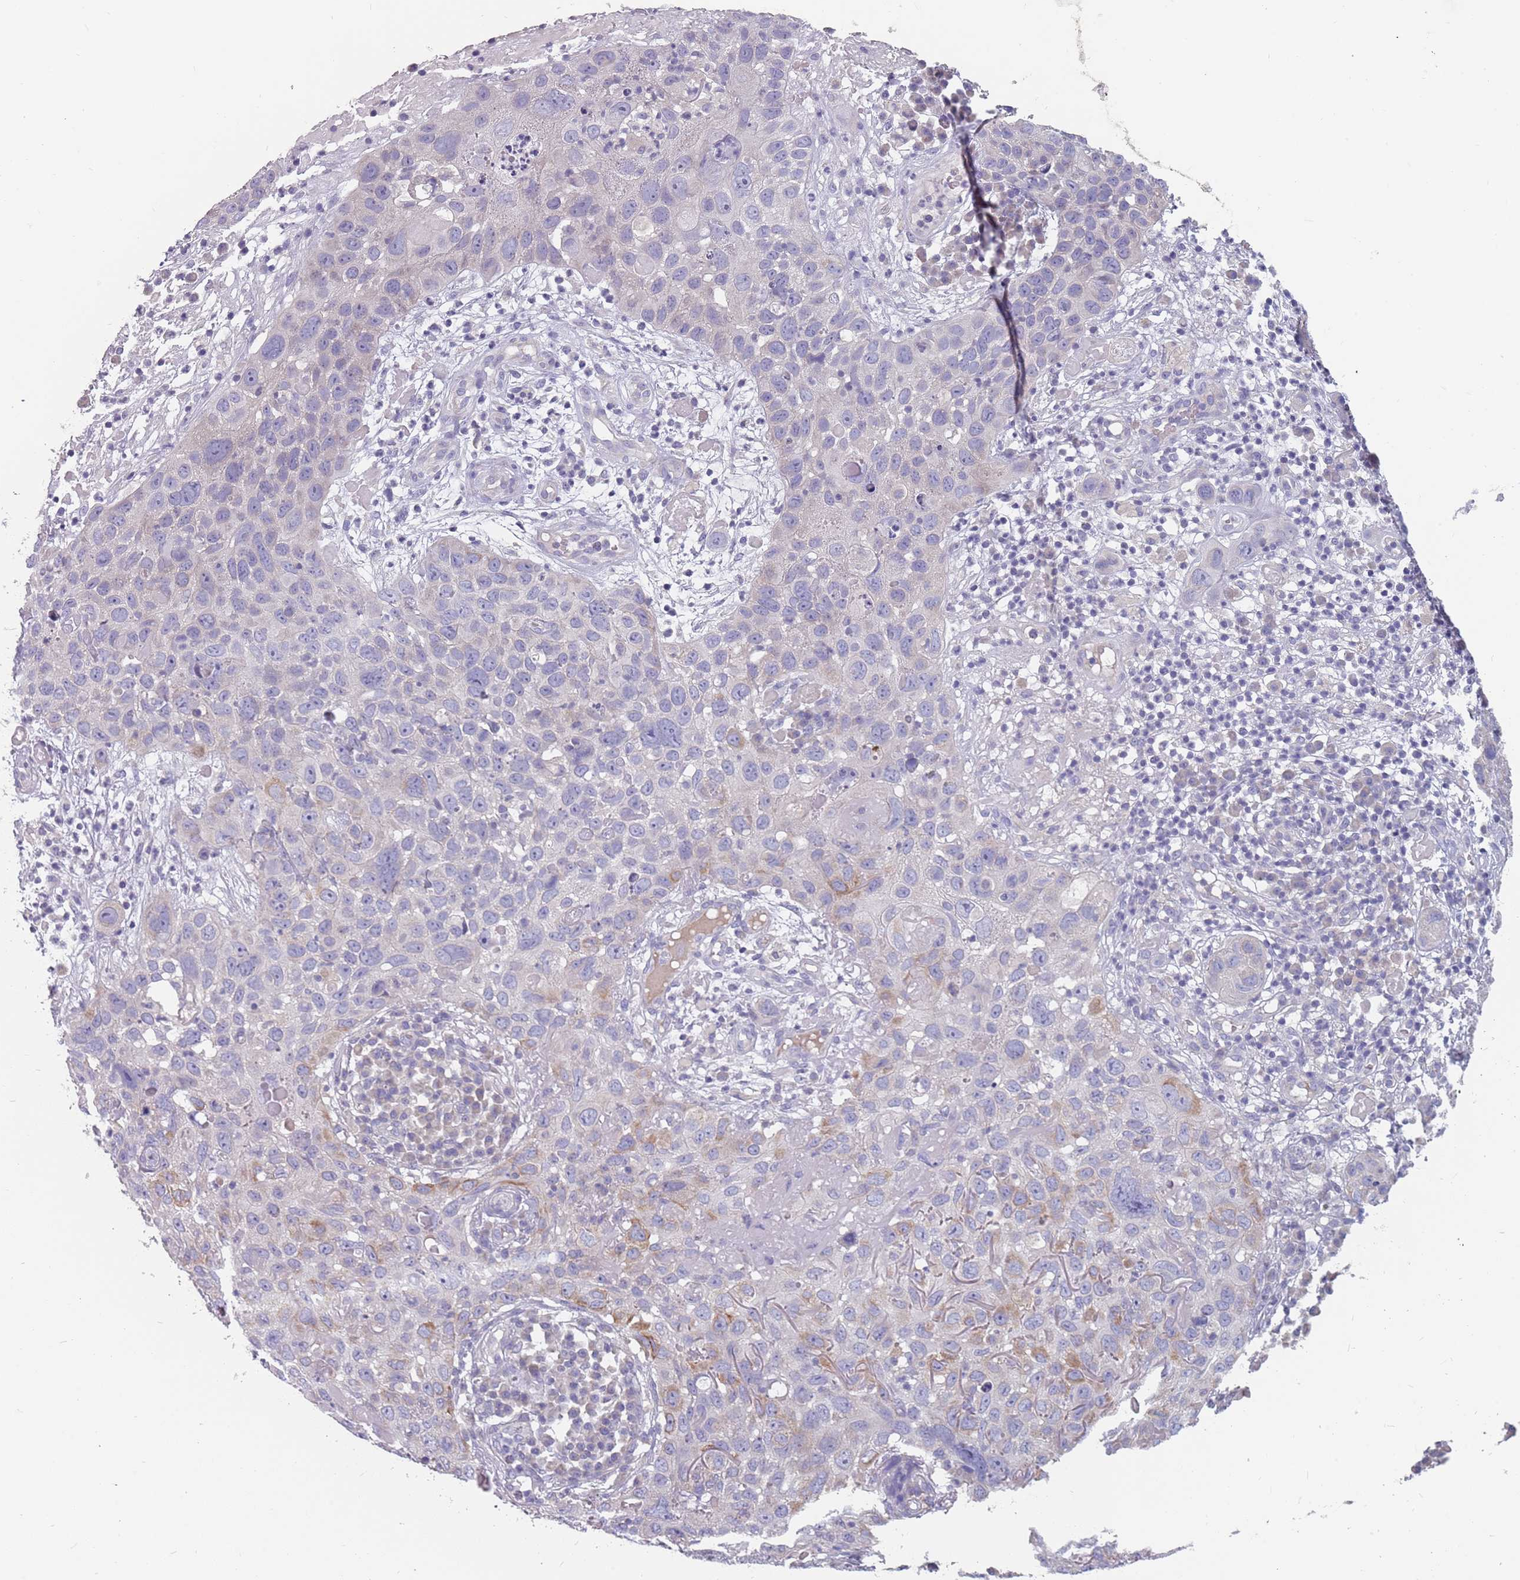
{"staining": {"intensity": "moderate", "quantity": "<25%", "location": "cytoplasmic/membranous"}, "tissue": "skin cancer", "cell_type": "Tumor cells", "image_type": "cancer", "snomed": [{"axis": "morphology", "description": "Squamous cell carcinoma in situ, NOS"}, {"axis": "morphology", "description": "Squamous cell carcinoma, NOS"}, {"axis": "topography", "description": "Skin"}], "caption": "Skin cancer was stained to show a protein in brown. There is low levels of moderate cytoplasmic/membranous staining in approximately <25% of tumor cells.", "gene": "CMTR2", "patient": {"sex": "male", "age": 93}}